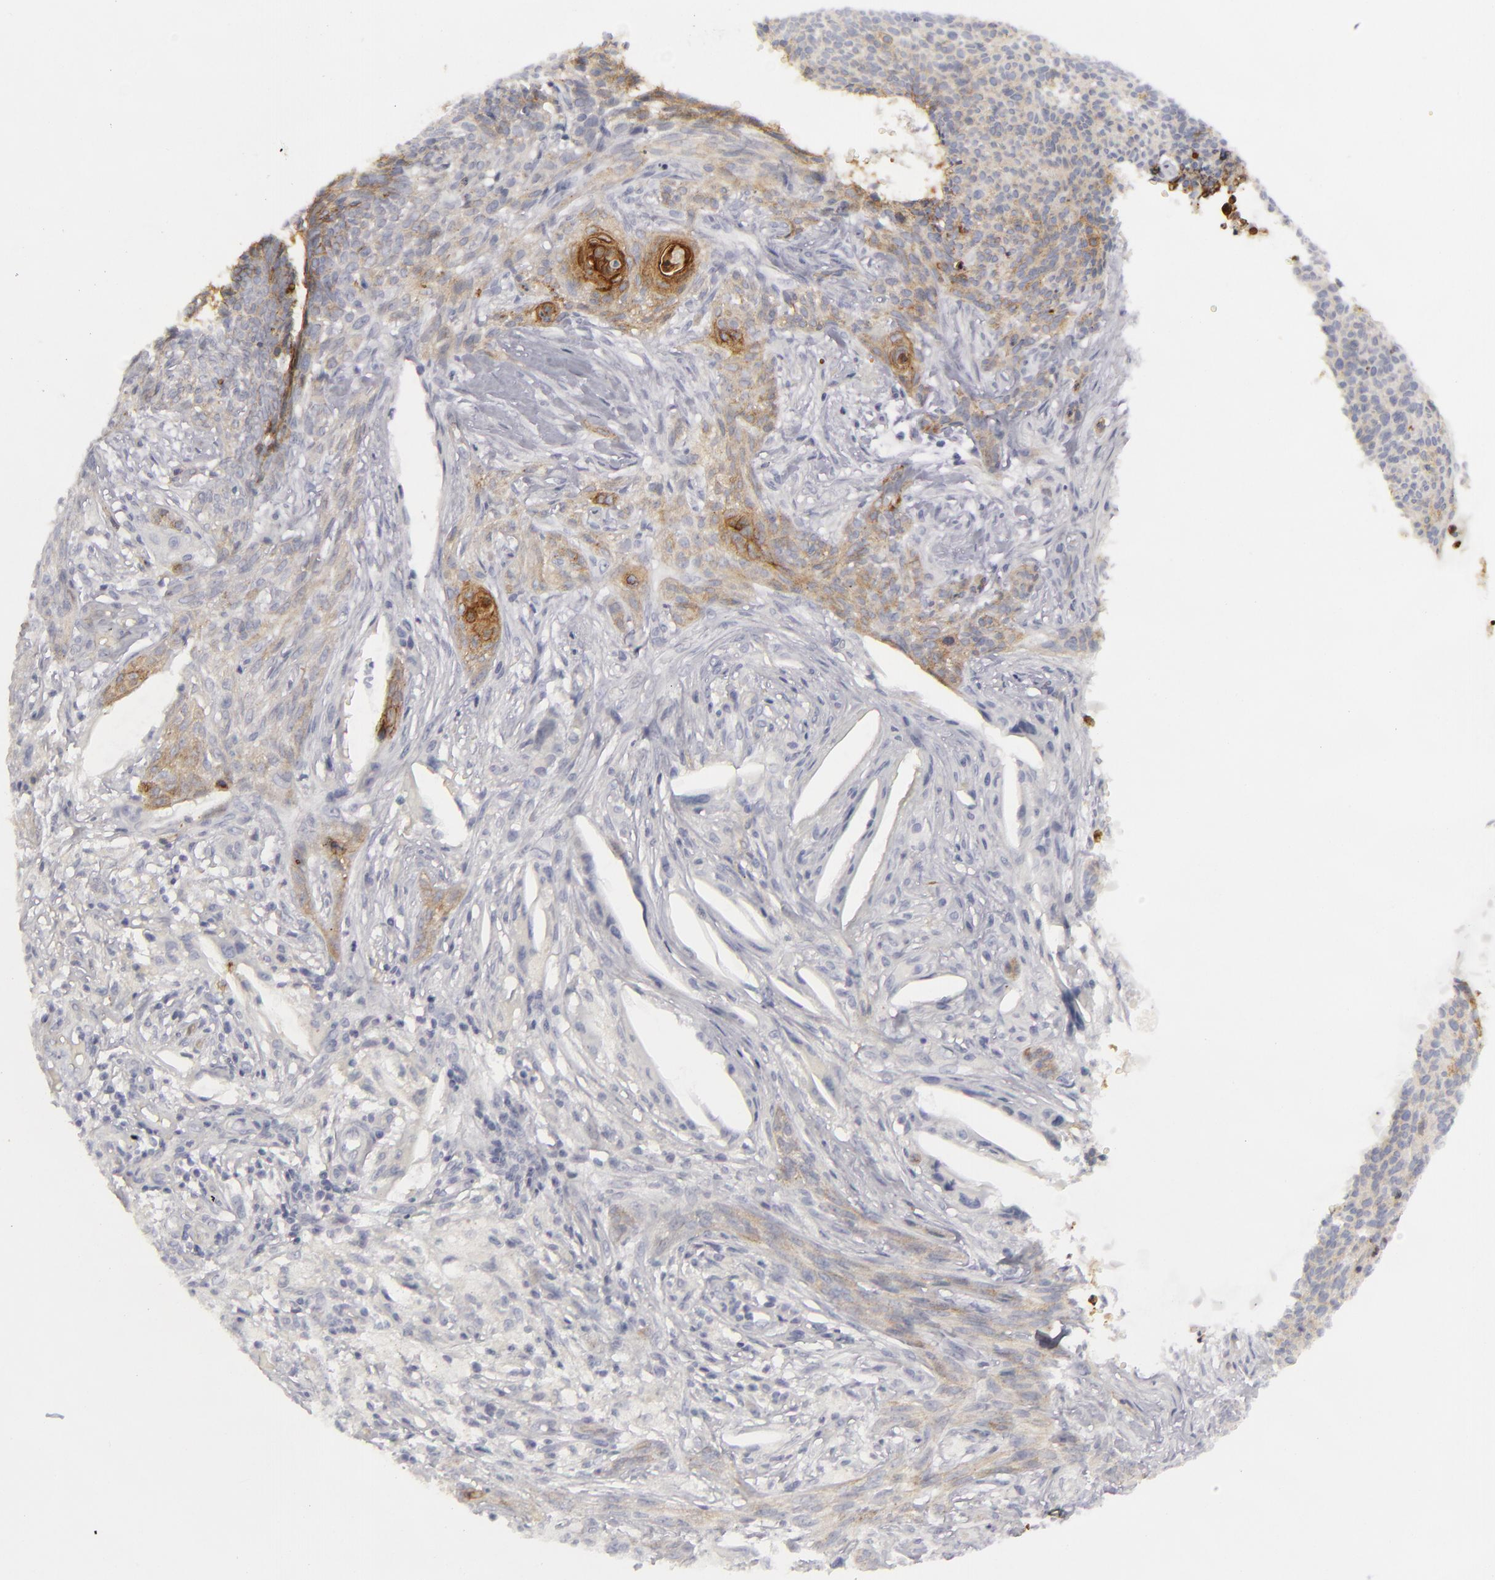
{"staining": {"intensity": "weak", "quantity": "25%-75%", "location": "cytoplasmic/membranous"}, "tissue": "skin cancer", "cell_type": "Tumor cells", "image_type": "cancer", "snomed": [{"axis": "morphology", "description": "Basal cell carcinoma"}, {"axis": "topography", "description": "Skin"}], "caption": "Skin cancer (basal cell carcinoma) stained with DAB (3,3'-diaminobenzidine) immunohistochemistry shows low levels of weak cytoplasmic/membranous positivity in approximately 25%-75% of tumor cells.", "gene": "JUP", "patient": {"sex": "male", "age": 84}}